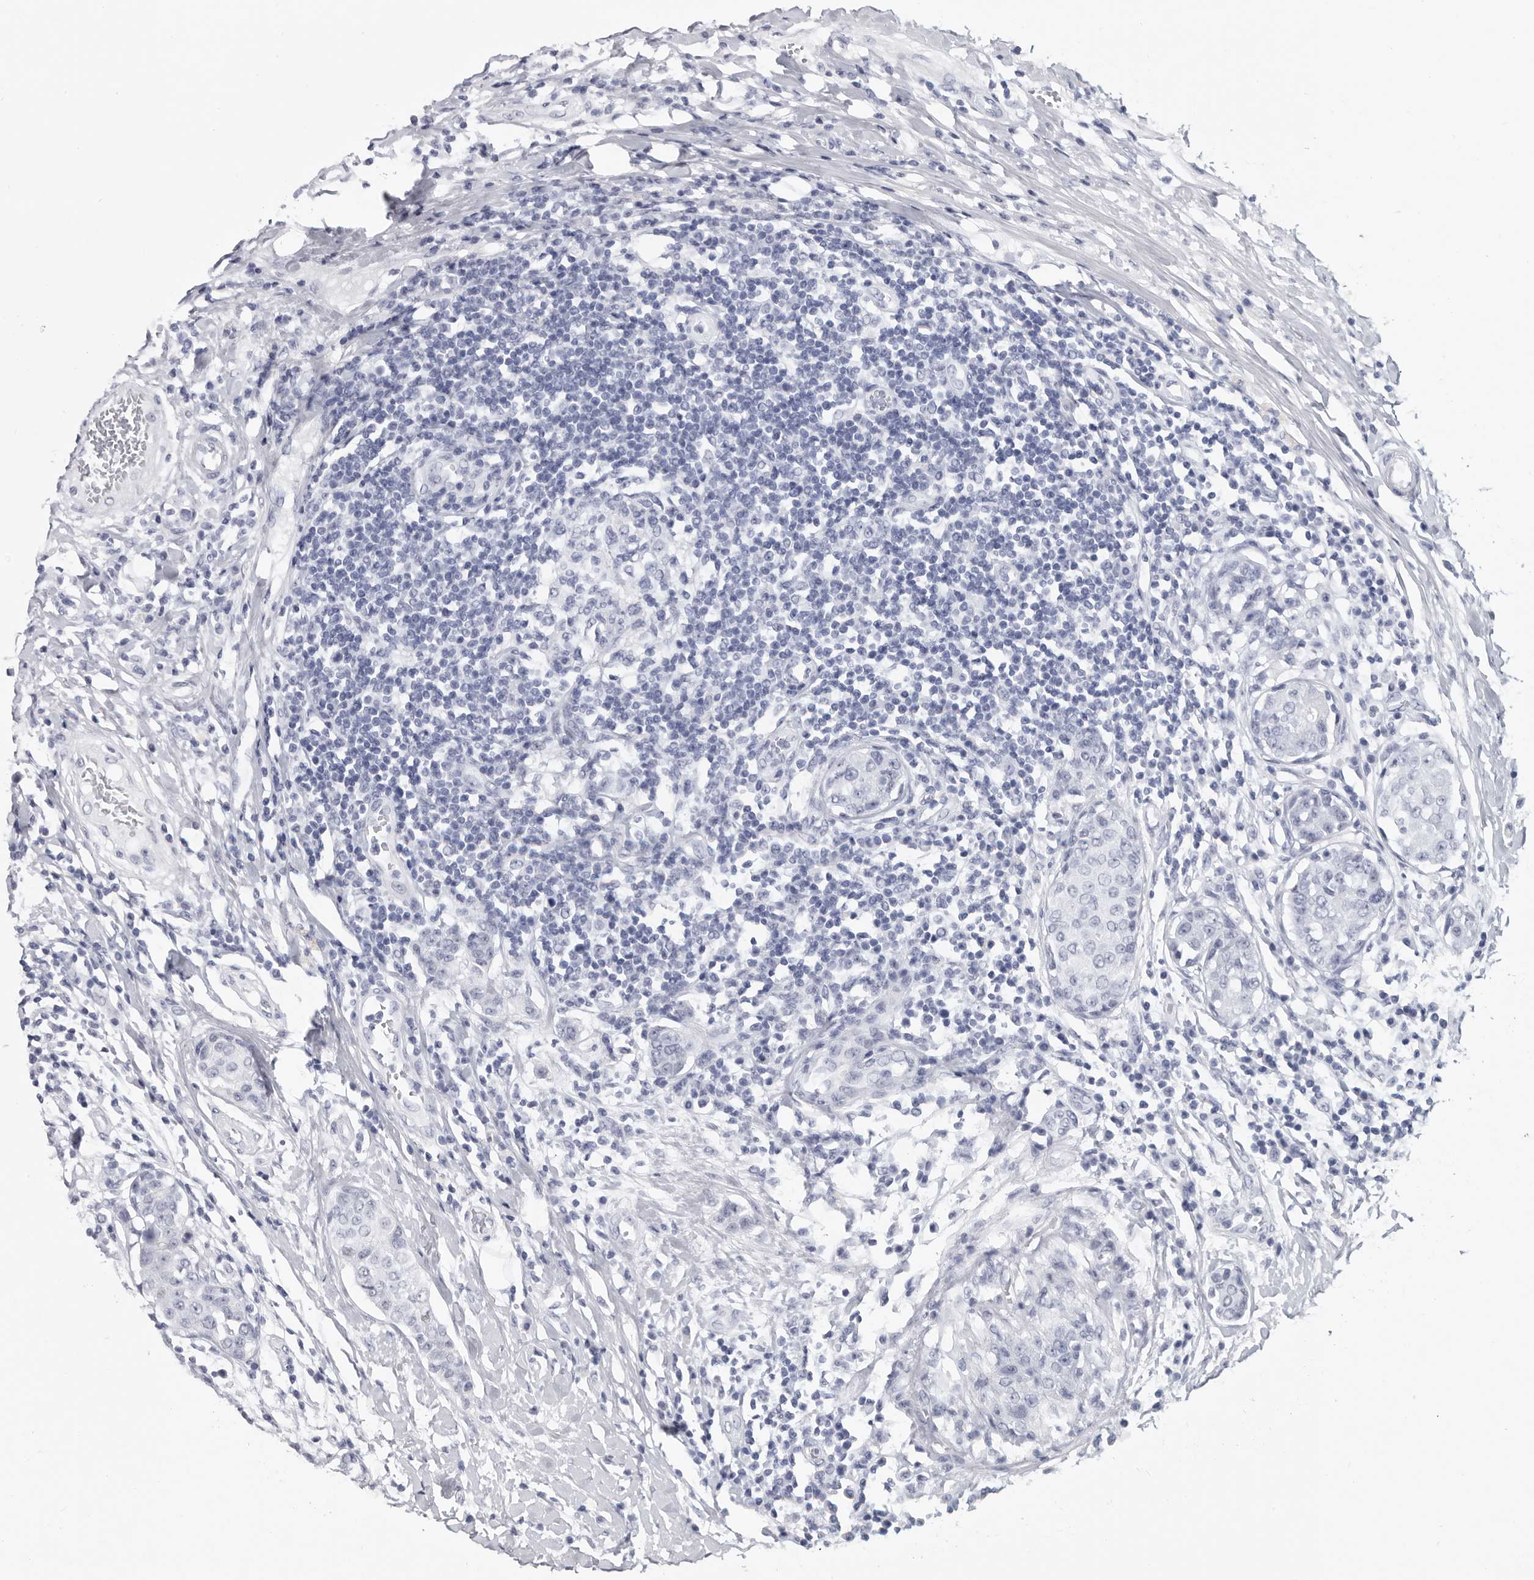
{"staining": {"intensity": "negative", "quantity": "none", "location": "none"}, "tissue": "breast cancer", "cell_type": "Tumor cells", "image_type": "cancer", "snomed": [{"axis": "morphology", "description": "Duct carcinoma"}, {"axis": "topography", "description": "Breast"}], "caption": "Immunohistochemical staining of human breast infiltrating ductal carcinoma displays no significant positivity in tumor cells.", "gene": "WRAP73", "patient": {"sex": "female", "age": 27}}